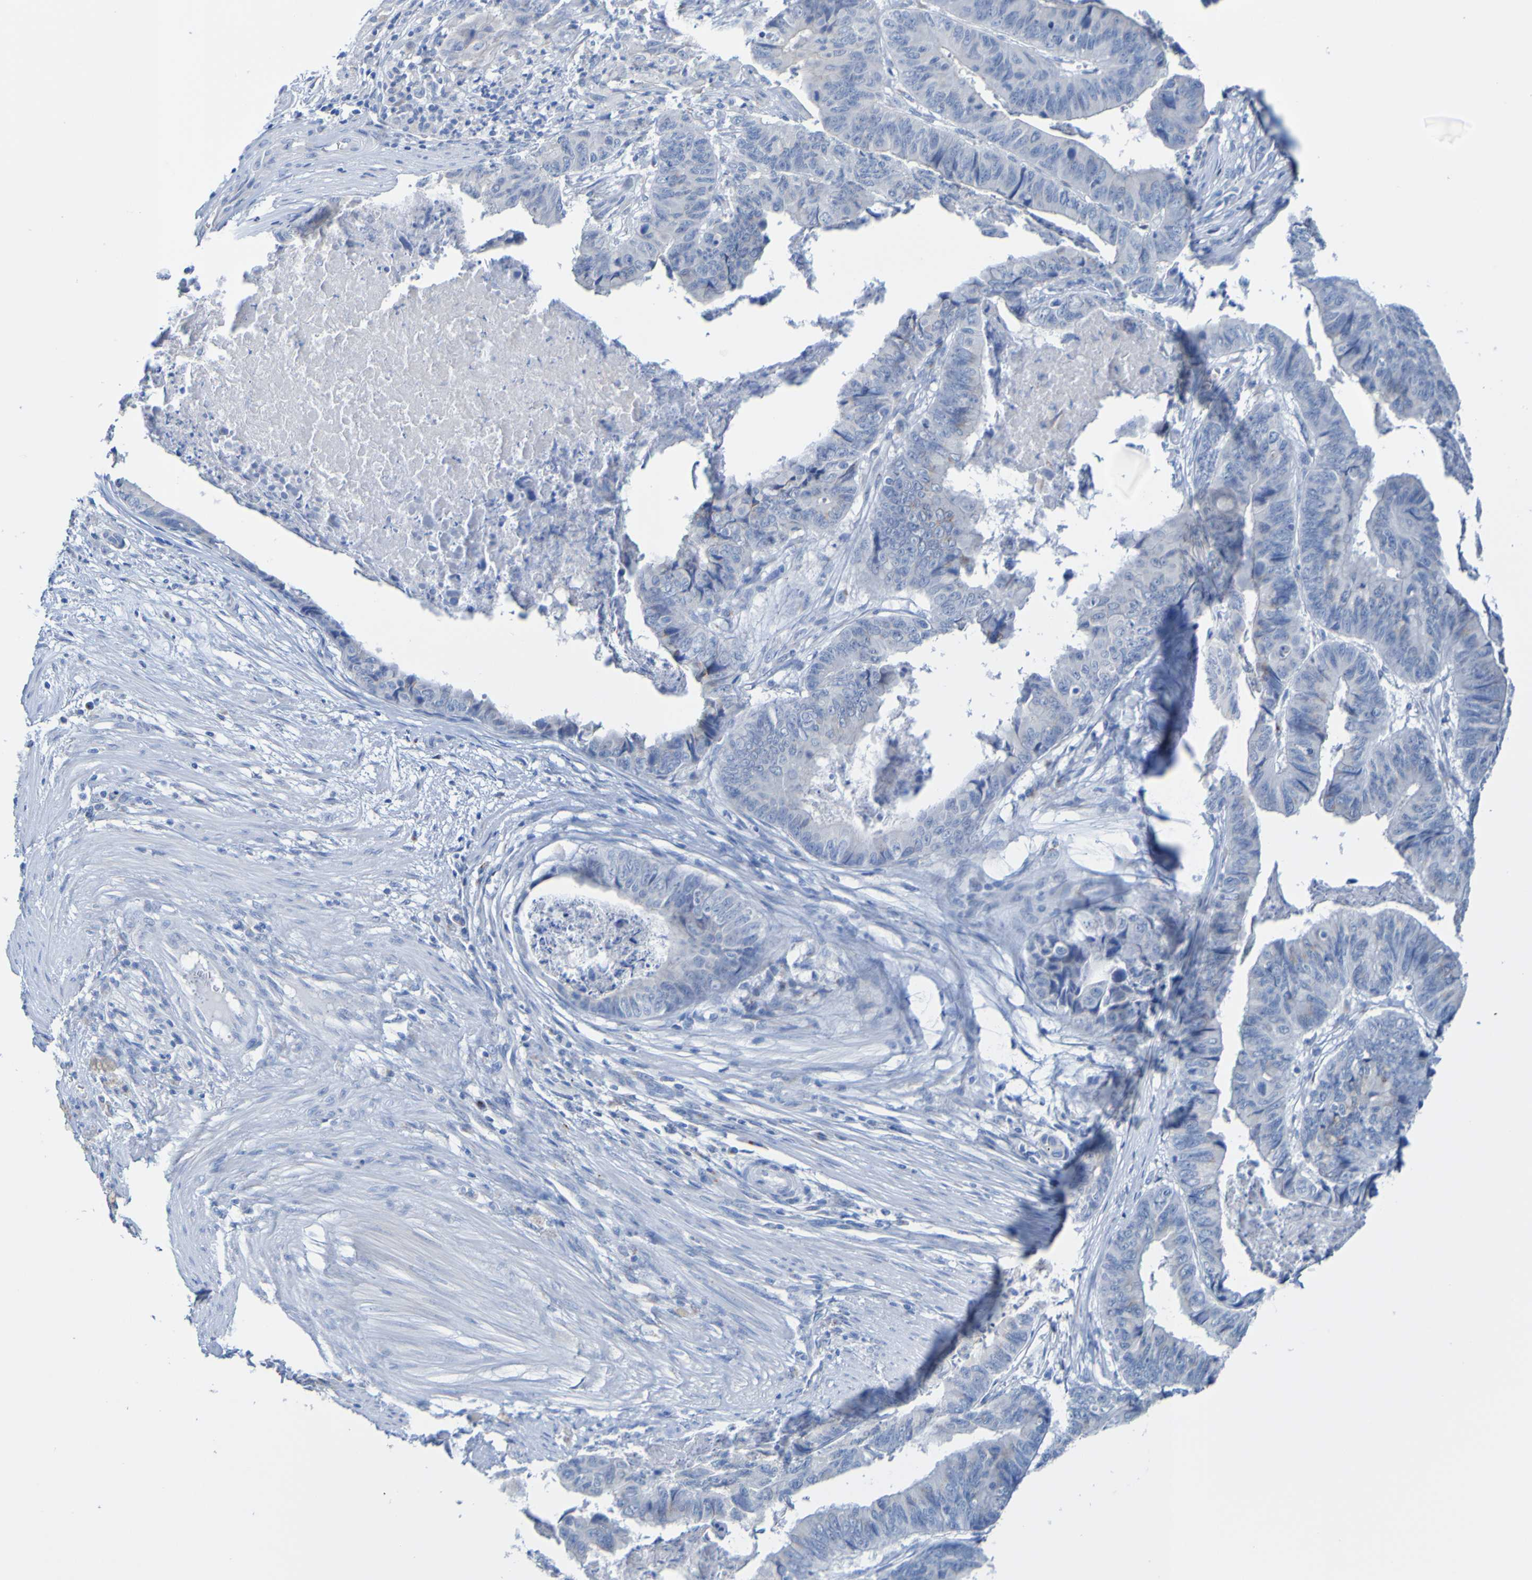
{"staining": {"intensity": "negative", "quantity": "none", "location": "none"}, "tissue": "stomach cancer", "cell_type": "Tumor cells", "image_type": "cancer", "snomed": [{"axis": "morphology", "description": "Adenocarcinoma, NOS"}, {"axis": "topography", "description": "Stomach, lower"}], "caption": "There is no significant positivity in tumor cells of stomach cancer.", "gene": "ACMSD", "patient": {"sex": "male", "age": 77}}